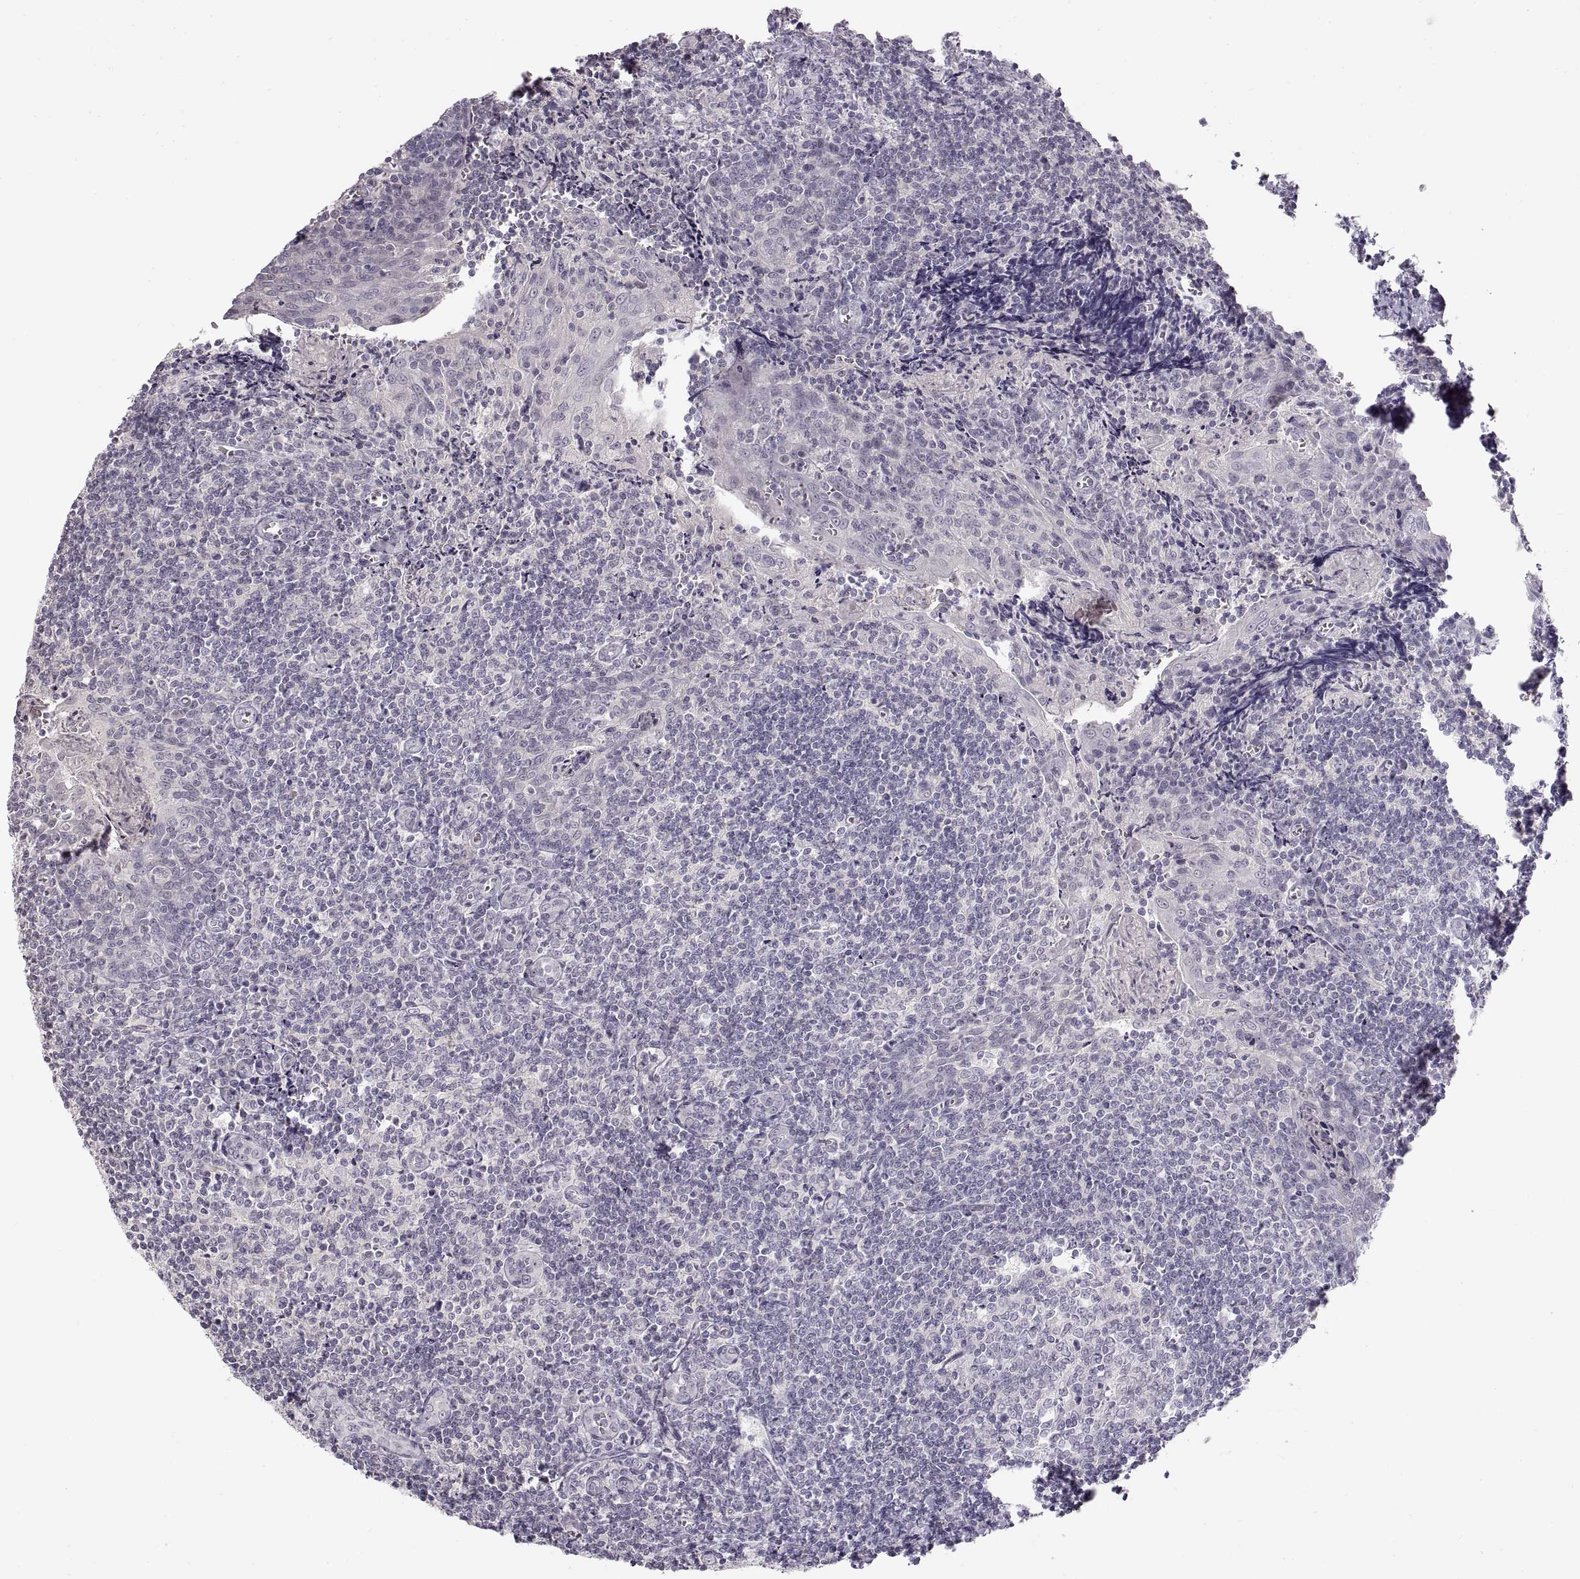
{"staining": {"intensity": "negative", "quantity": "none", "location": "none"}, "tissue": "tonsil", "cell_type": "Germinal center cells", "image_type": "normal", "snomed": [{"axis": "morphology", "description": "Normal tissue, NOS"}, {"axis": "morphology", "description": "Inflammation, NOS"}, {"axis": "topography", "description": "Tonsil"}], "caption": "Germinal center cells show no significant expression in benign tonsil. The staining is performed using DAB (3,3'-diaminobenzidine) brown chromogen with nuclei counter-stained in using hematoxylin.", "gene": "PCSK2", "patient": {"sex": "female", "age": 31}}